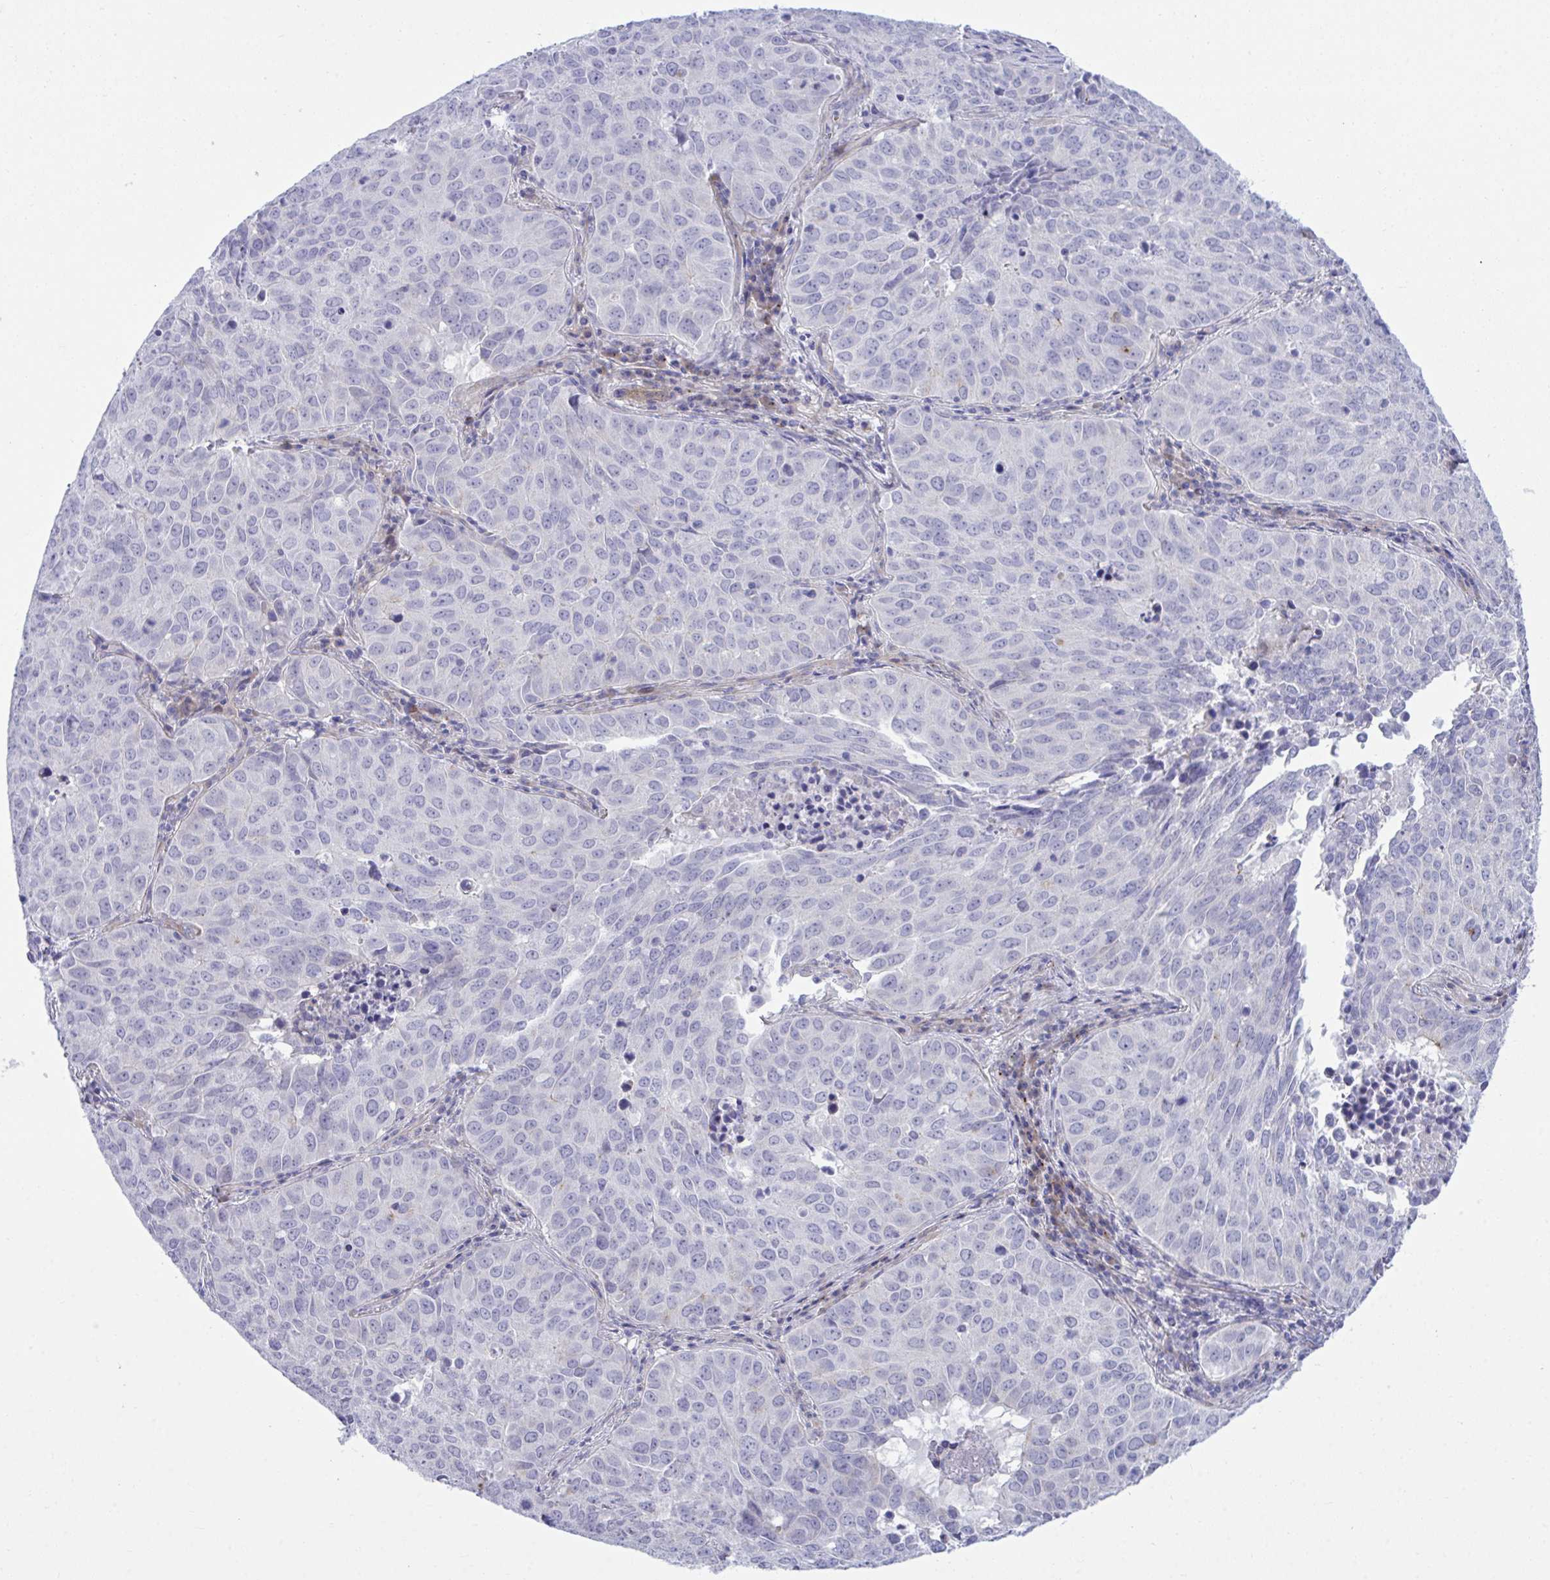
{"staining": {"intensity": "negative", "quantity": "none", "location": "none"}, "tissue": "lung cancer", "cell_type": "Tumor cells", "image_type": "cancer", "snomed": [{"axis": "morphology", "description": "Adenocarcinoma, NOS"}, {"axis": "topography", "description": "Lung"}], "caption": "Immunohistochemistry (IHC) of lung cancer reveals no expression in tumor cells.", "gene": "MED9", "patient": {"sex": "female", "age": 50}}